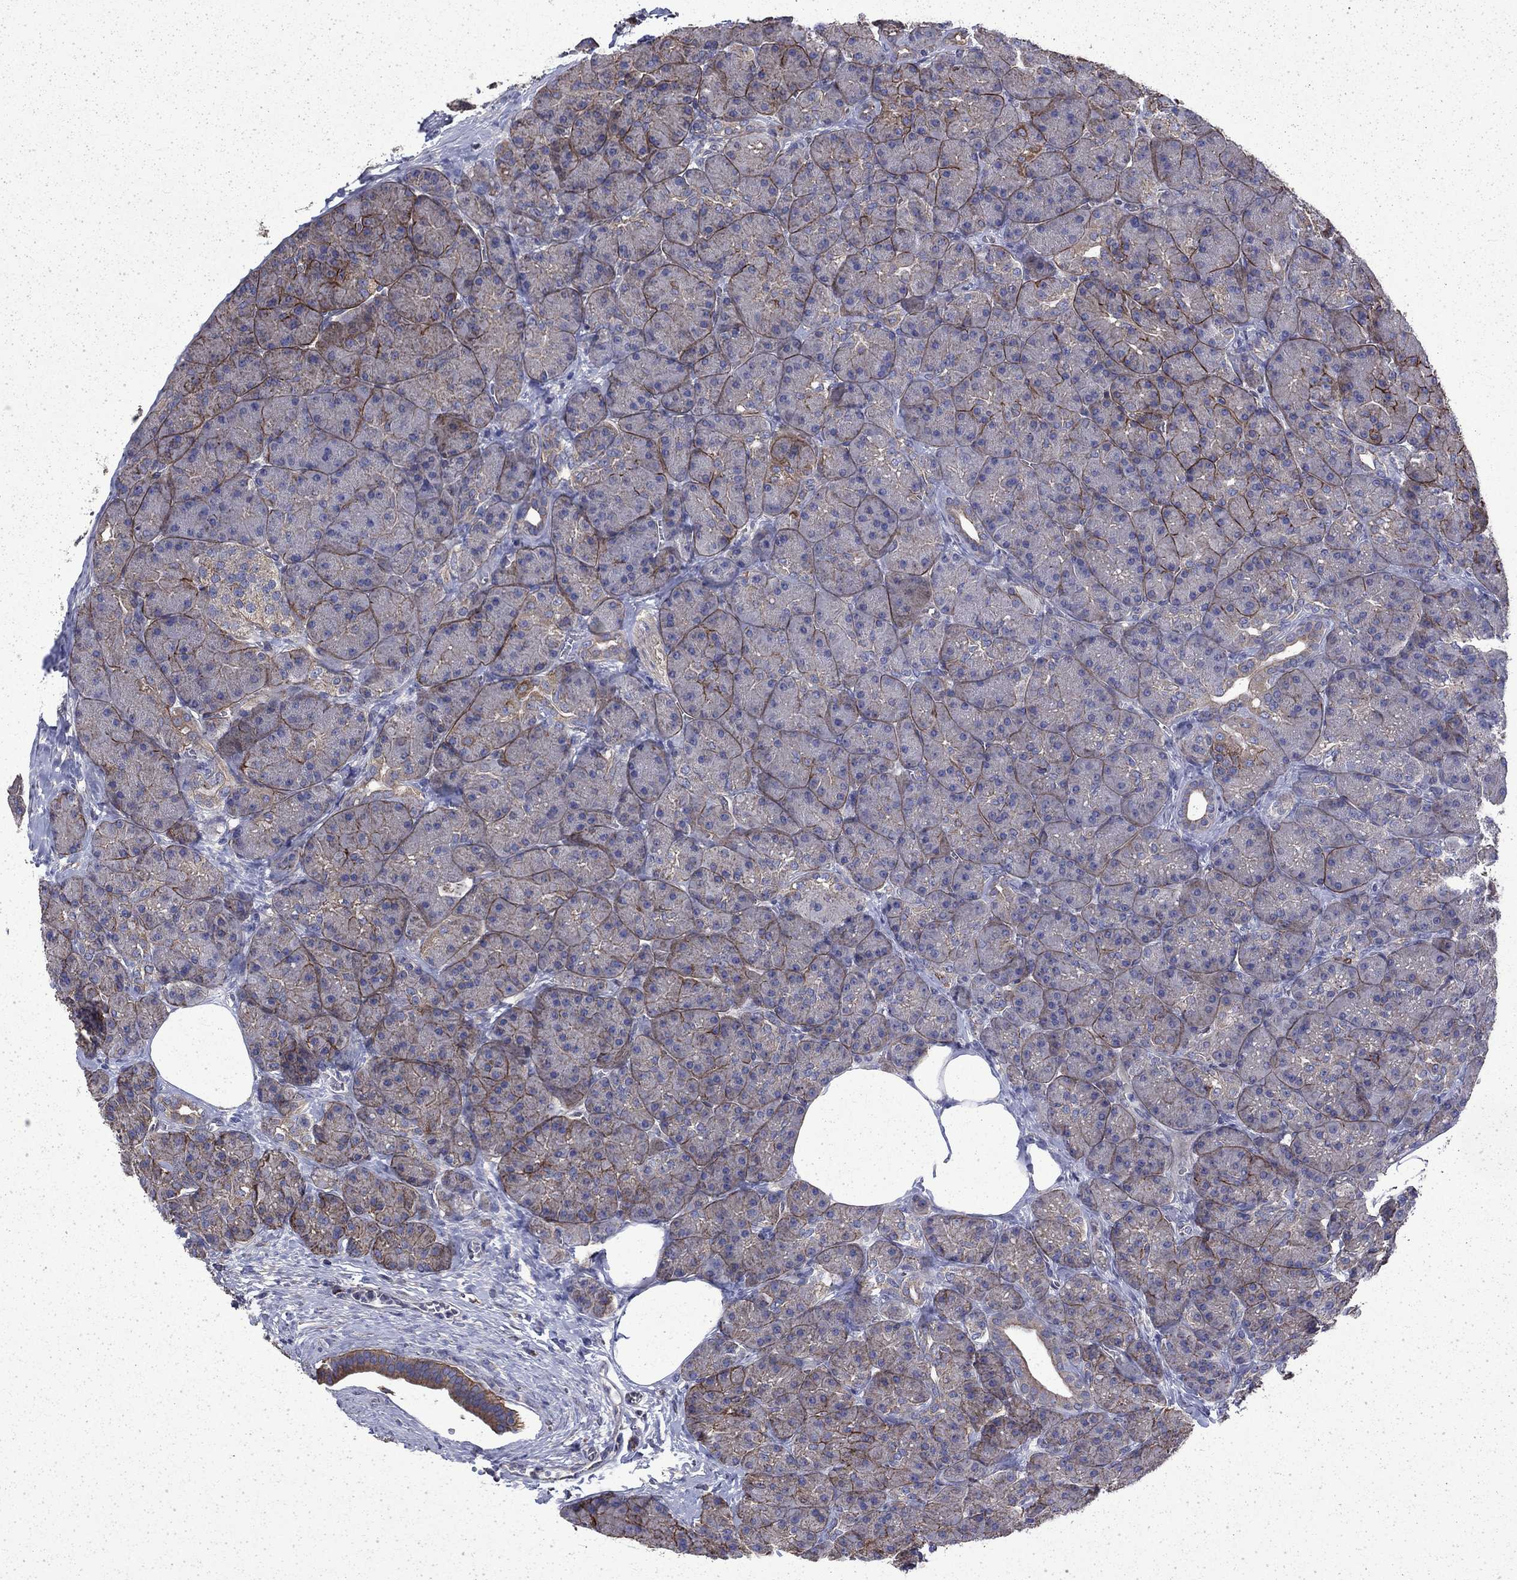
{"staining": {"intensity": "strong", "quantity": "25%-75%", "location": "cytoplasmic/membranous"}, "tissue": "pancreas", "cell_type": "Exocrine glandular cells", "image_type": "normal", "snomed": [{"axis": "morphology", "description": "Normal tissue, NOS"}, {"axis": "topography", "description": "Pancreas"}], "caption": "The photomicrograph demonstrates immunohistochemical staining of benign pancreas. There is strong cytoplasmic/membranous staining is seen in about 25%-75% of exocrine glandular cells.", "gene": "DTNA", "patient": {"sex": "male", "age": 57}}